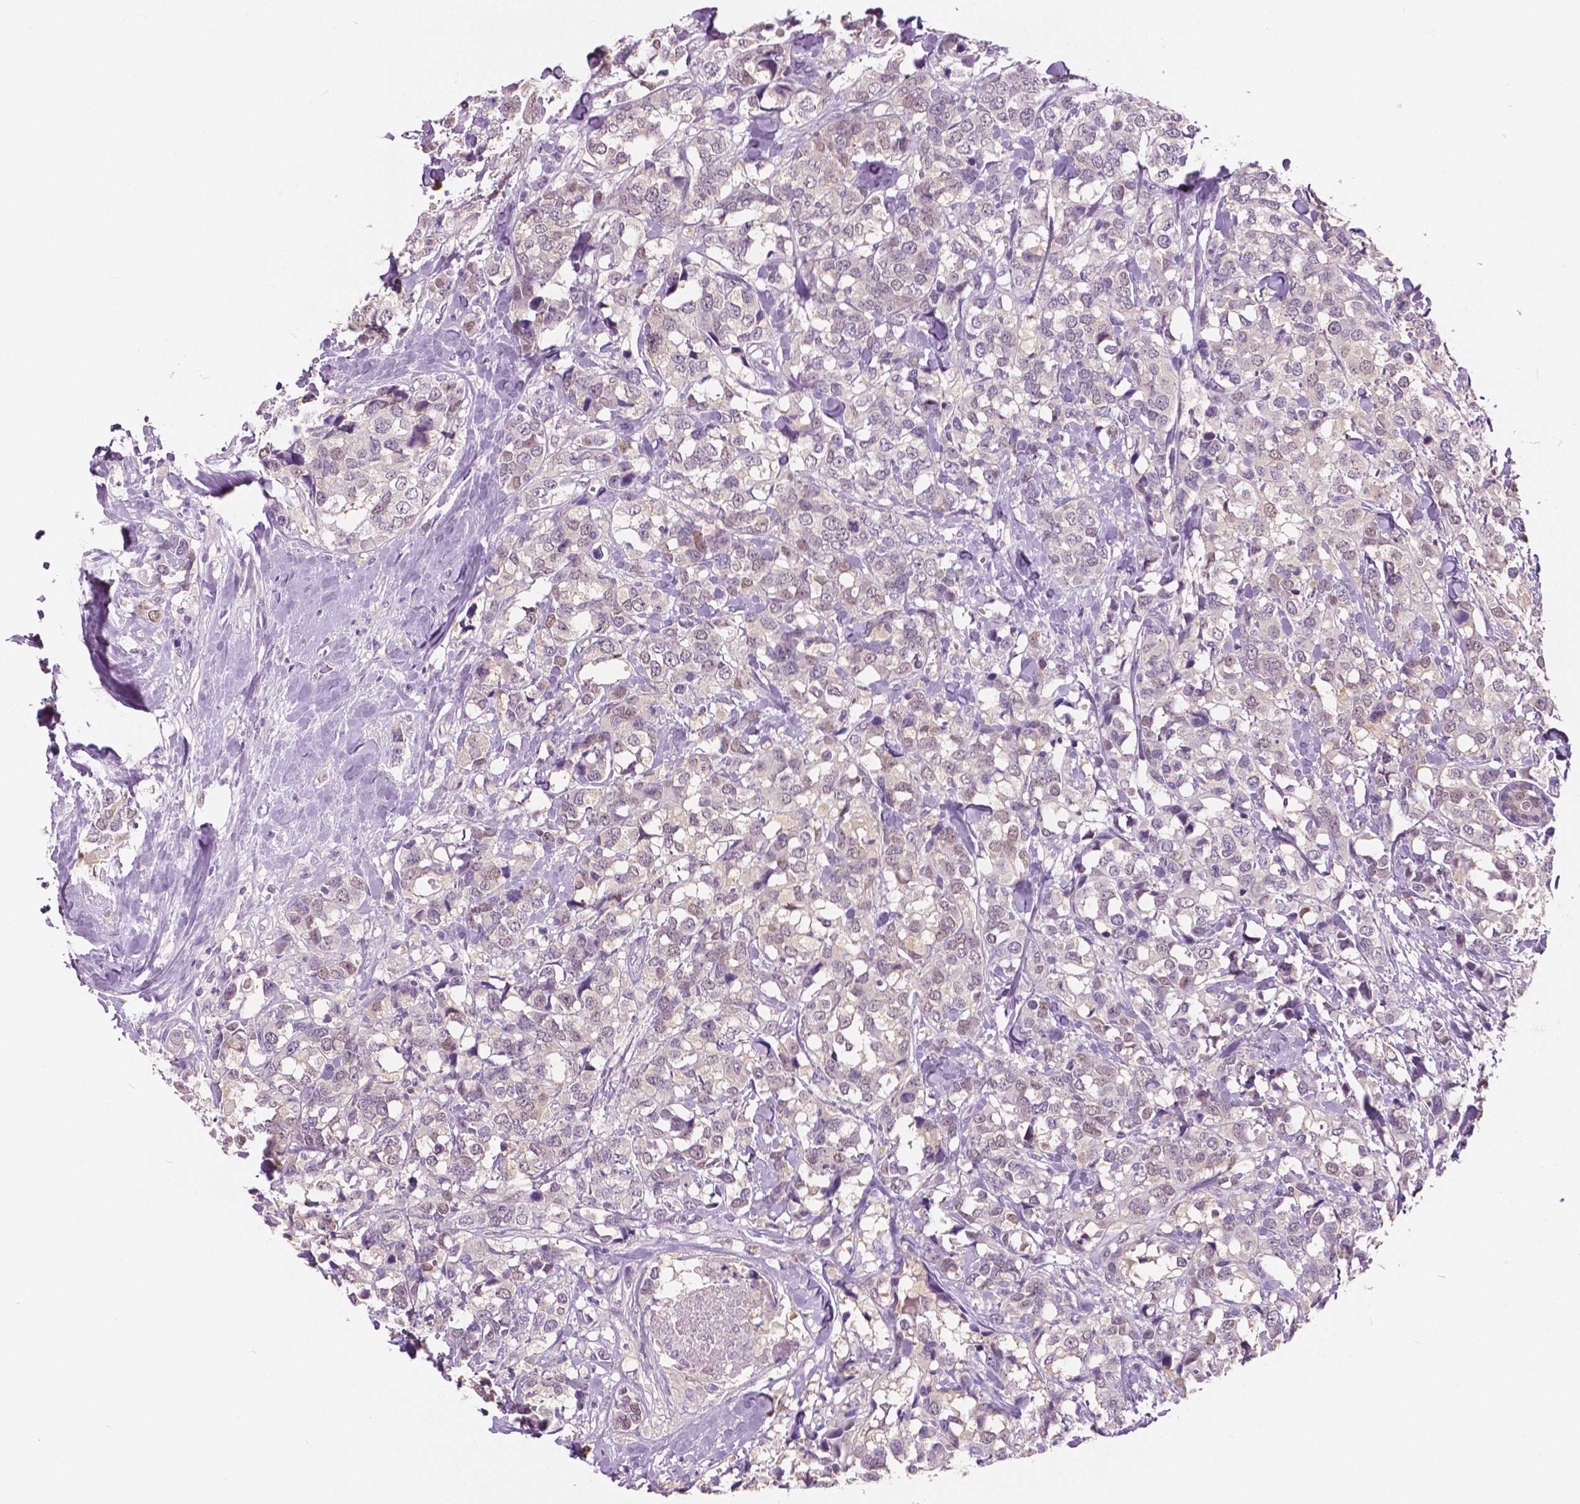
{"staining": {"intensity": "weak", "quantity": "<25%", "location": "nuclear"}, "tissue": "breast cancer", "cell_type": "Tumor cells", "image_type": "cancer", "snomed": [{"axis": "morphology", "description": "Lobular carcinoma"}, {"axis": "topography", "description": "Breast"}], "caption": "Tumor cells are negative for brown protein staining in lobular carcinoma (breast).", "gene": "TKFC", "patient": {"sex": "female", "age": 59}}